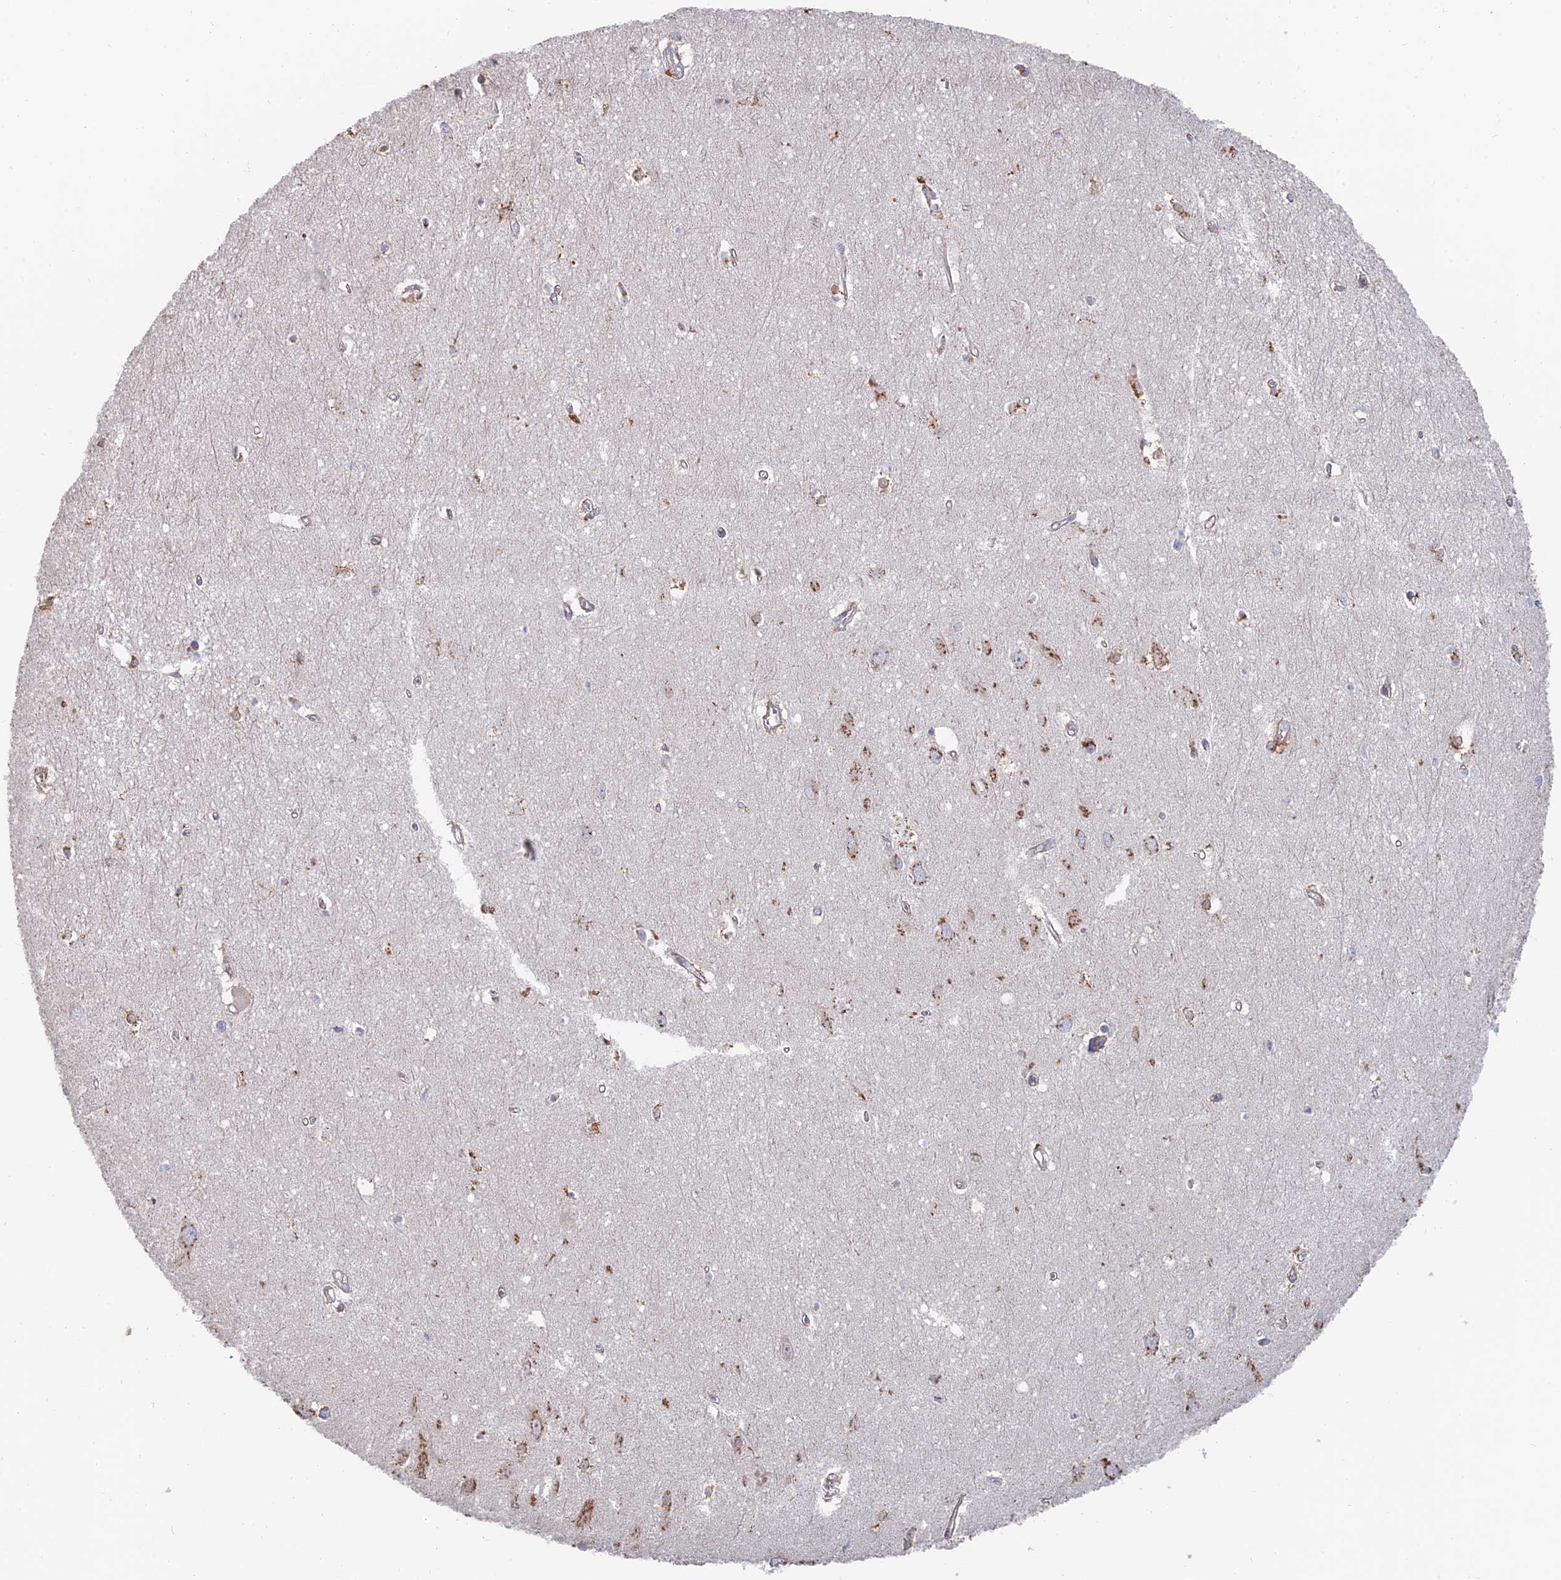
{"staining": {"intensity": "moderate", "quantity": "<25%", "location": "cytoplasmic/membranous"}, "tissue": "hippocampus", "cell_type": "Glial cells", "image_type": "normal", "snomed": [{"axis": "morphology", "description": "Normal tissue, NOS"}, {"axis": "topography", "description": "Hippocampus"}], "caption": "Immunohistochemical staining of benign hippocampus displays moderate cytoplasmic/membranous protein expression in about <25% of glial cells. (DAB (3,3'-diaminobenzidine) = brown stain, brightfield microscopy at high magnification).", "gene": "ENSG00000267561", "patient": {"sex": "female", "age": 64}}